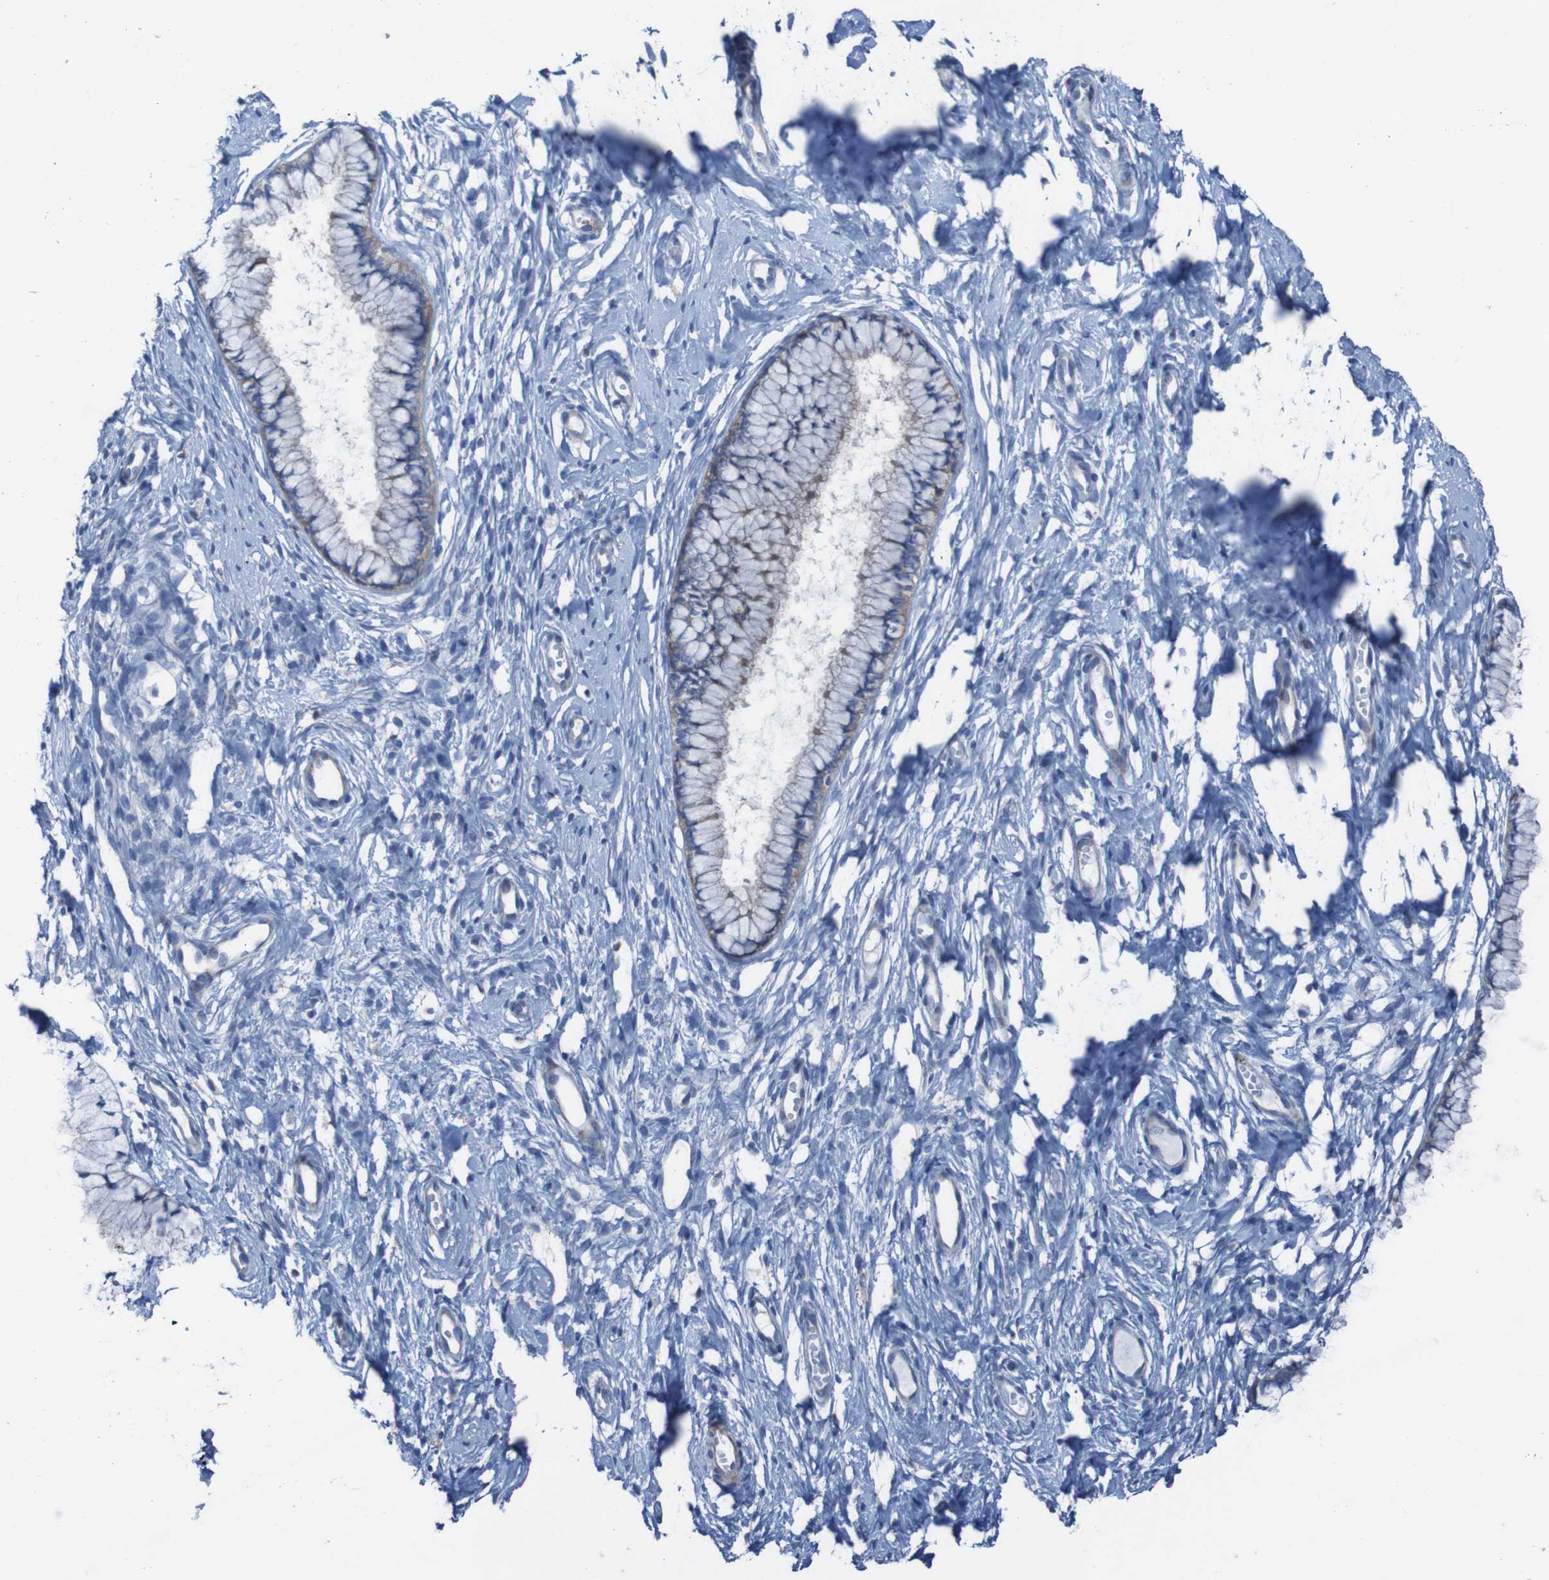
{"staining": {"intensity": "weak", "quantity": "<25%", "location": "cytoplasmic/membranous"}, "tissue": "cervix", "cell_type": "Glandular cells", "image_type": "normal", "snomed": [{"axis": "morphology", "description": "Normal tissue, NOS"}, {"axis": "topography", "description": "Cervix"}], "caption": "Glandular cells show no significant protein staining in benign cervix.", "gene": "RNF182", "patient": {"sex": "female", "age": 65}}